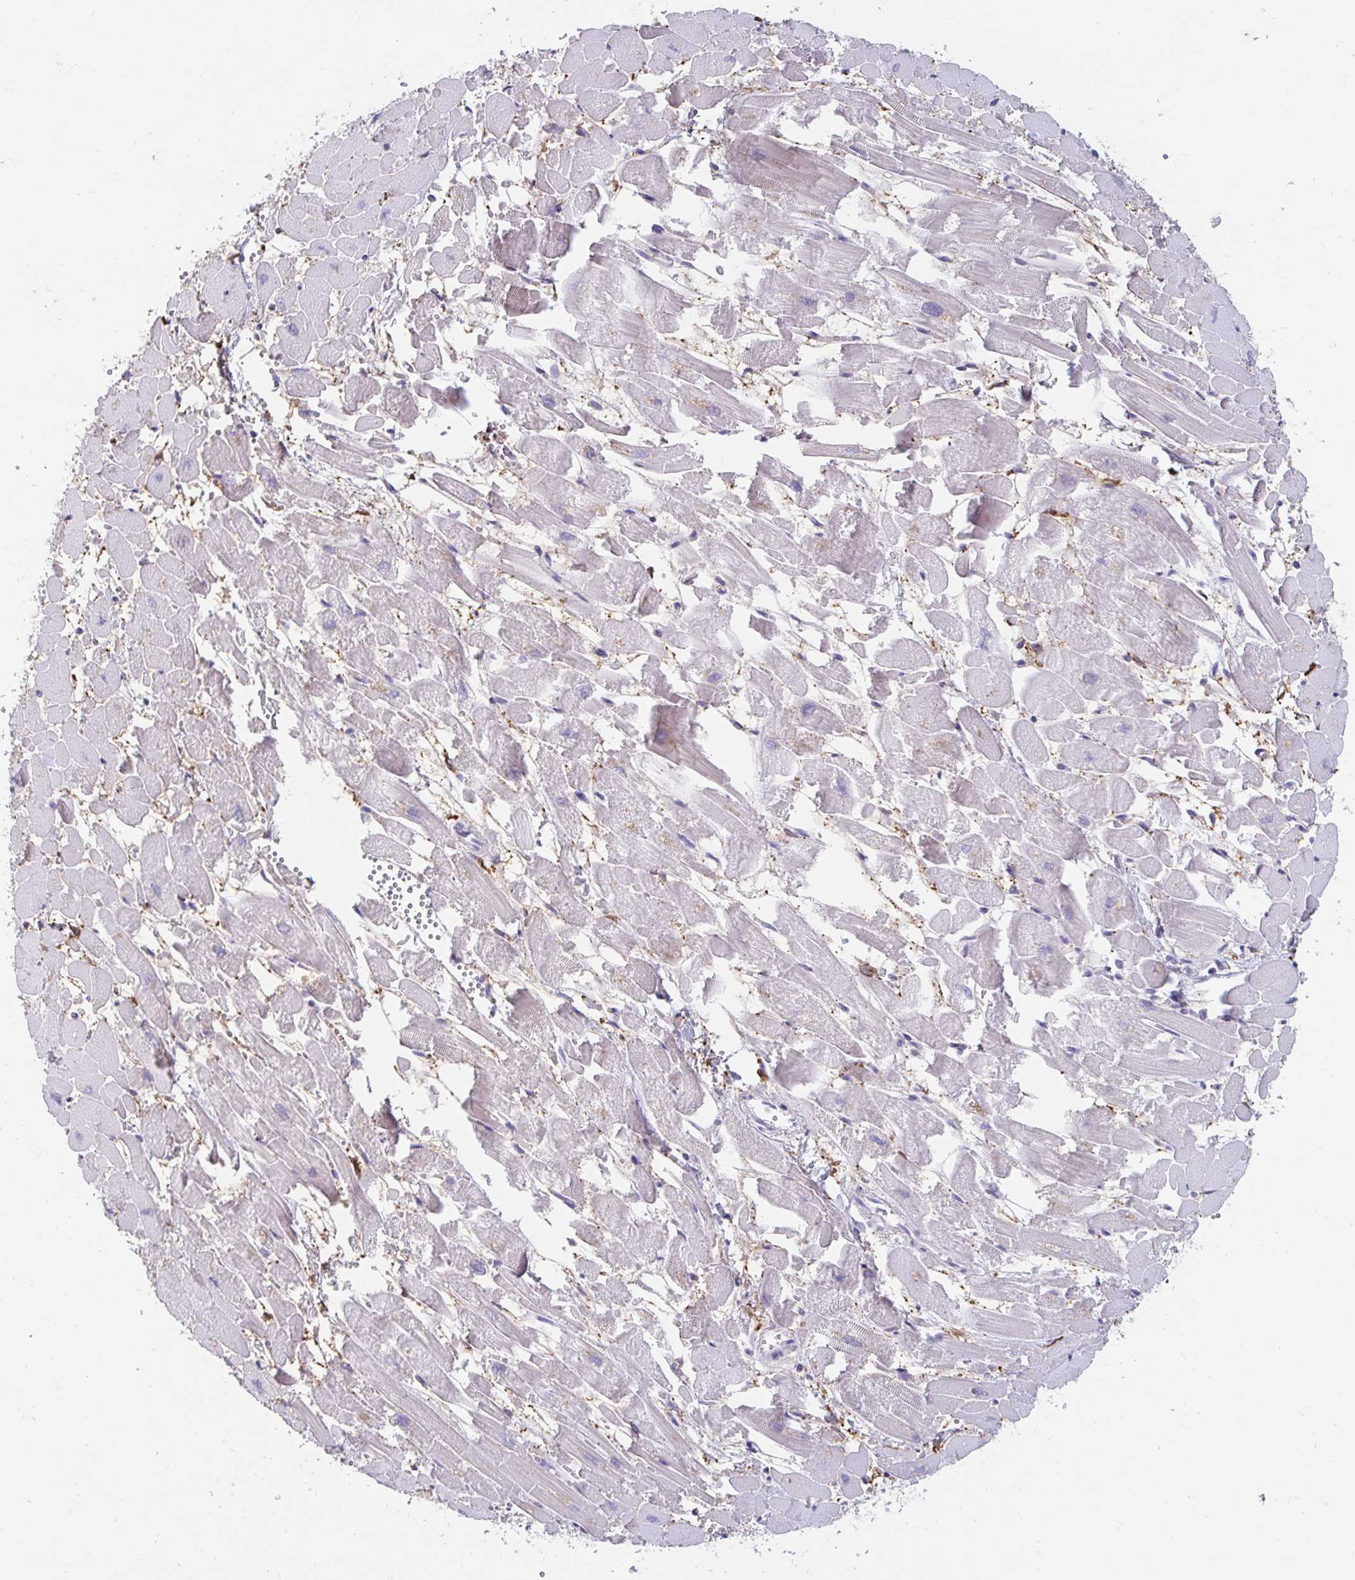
{"staining": {"intensity": "negative", "quantity": "none", "location": "none"}, "tissue": "heart muscle", "cell_type": "Cardiomyocytes", "image_type": "normal", "snomed": [{"axis": "morphology", "description": "Normal tissue, NOS"}, {"axis": "topography", "description": "Heart"}], "caption": "IHC histopathology image of normal heart muscle: heart muscle stained with DAB displays no significant protein expression in cardiomyocytes. The staining is performed using DAB brown chromogen with nuclei counter-stained in using hematoxylin.", "gene": "ADH1A", "patient": {"sex": "female", "age": 52}}